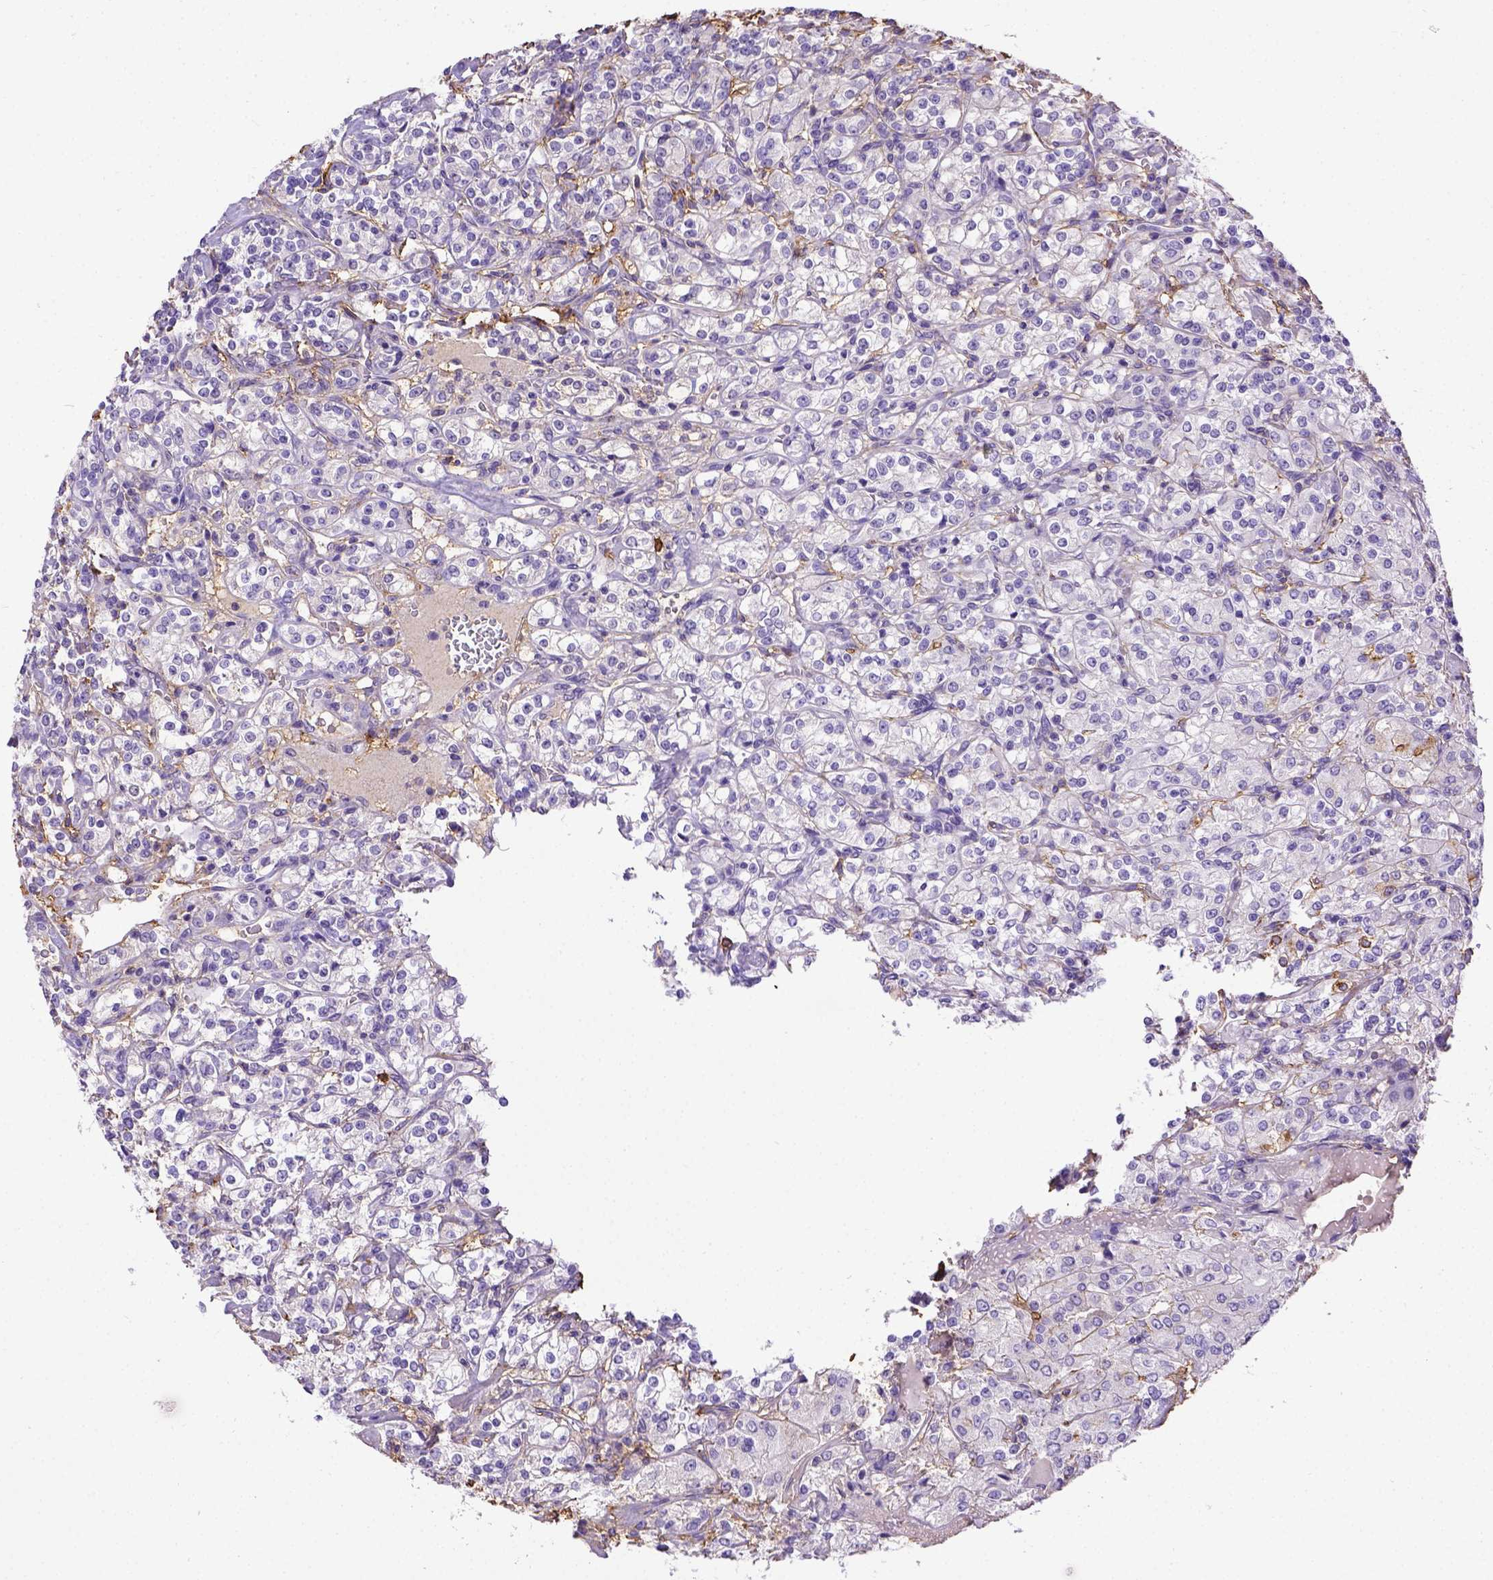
{"staining": {"intensity": "negative", "quantity": "none", "location": "none"}, "tissue": "renal cancer", "cell_type": "Tumor cells", "image_type": "cancer", "snomed": [{"axis": "morphology", "description": "Adenocarcinoma, NOS"}, {"axis": "topography", "description": "Kidney"}], "caption": "Renal adenocarcinoma stained for a protein using immunohistochemistry displays no staining tumor cells.", "gene": "B3GAT1", "patient": {"sex": "male", "age": 77}}